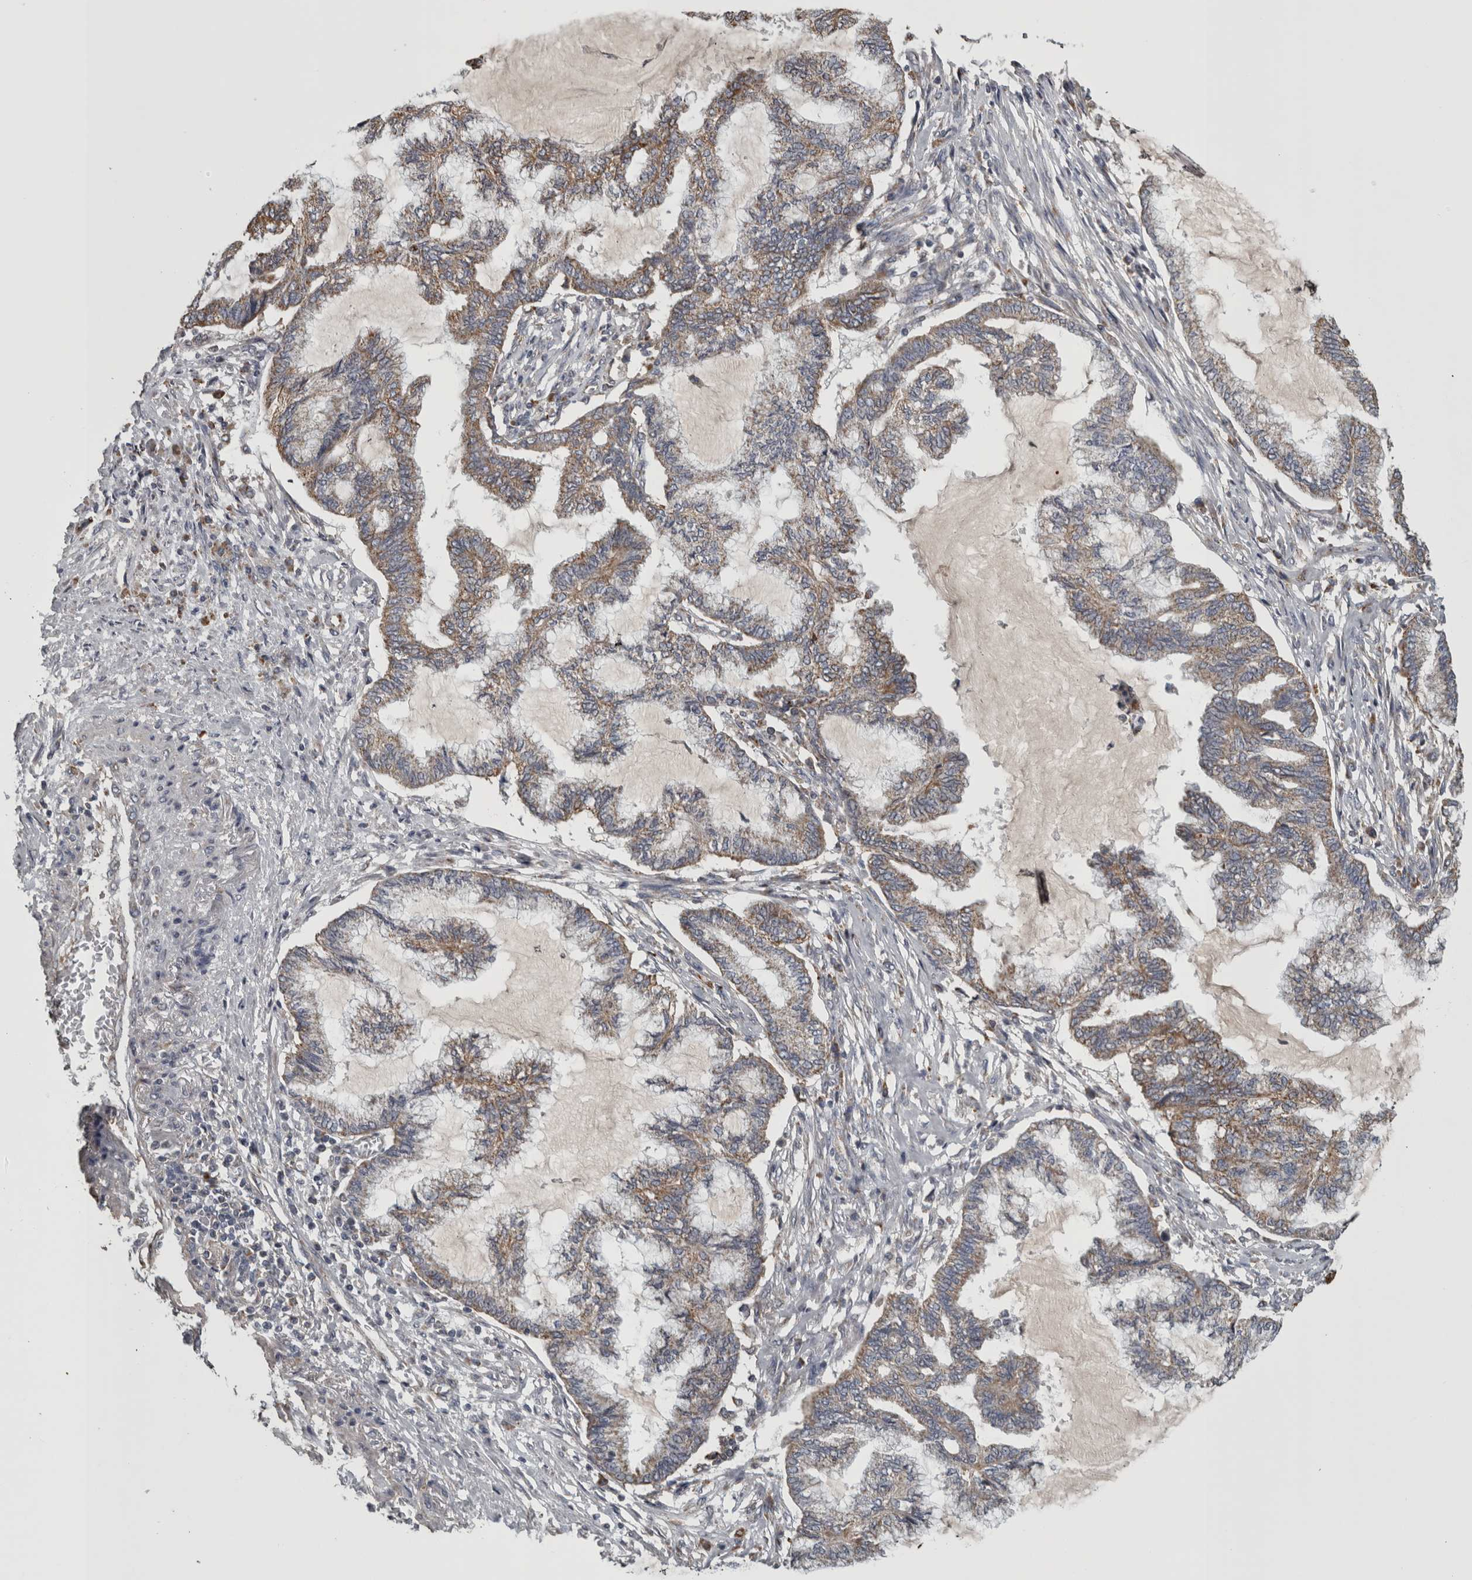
{"staining": {"intensity": "weak", "quantity": ">75%", "location": "cytoplasmic/membranous"}, "tissue": "endometrial cancer", "cell_type": "Tumor cells", "image_type": "cancer", "snomed": [{"axis": "morphology", "description": "Adenocarcinoma, NOS"}, {"axis": "topography", "description": "Endometrium"}], "caption": "Immunohistochemistry (IHC) staining of endometrial cancer (adenocarcinoma), which reveals low levels of weak cytoplasmic/membranous staining in about >75% of tumor cells indicating weak cytoplasmic/membranous protein positivity. The staining was performed using DAB (3,3'-diaminobenzidine) (brown) for protein detection and nuclei were counterstained in hematoxylin (blue).", "gene": "FRK", "patient": {"sex": "female", "age": 86}}